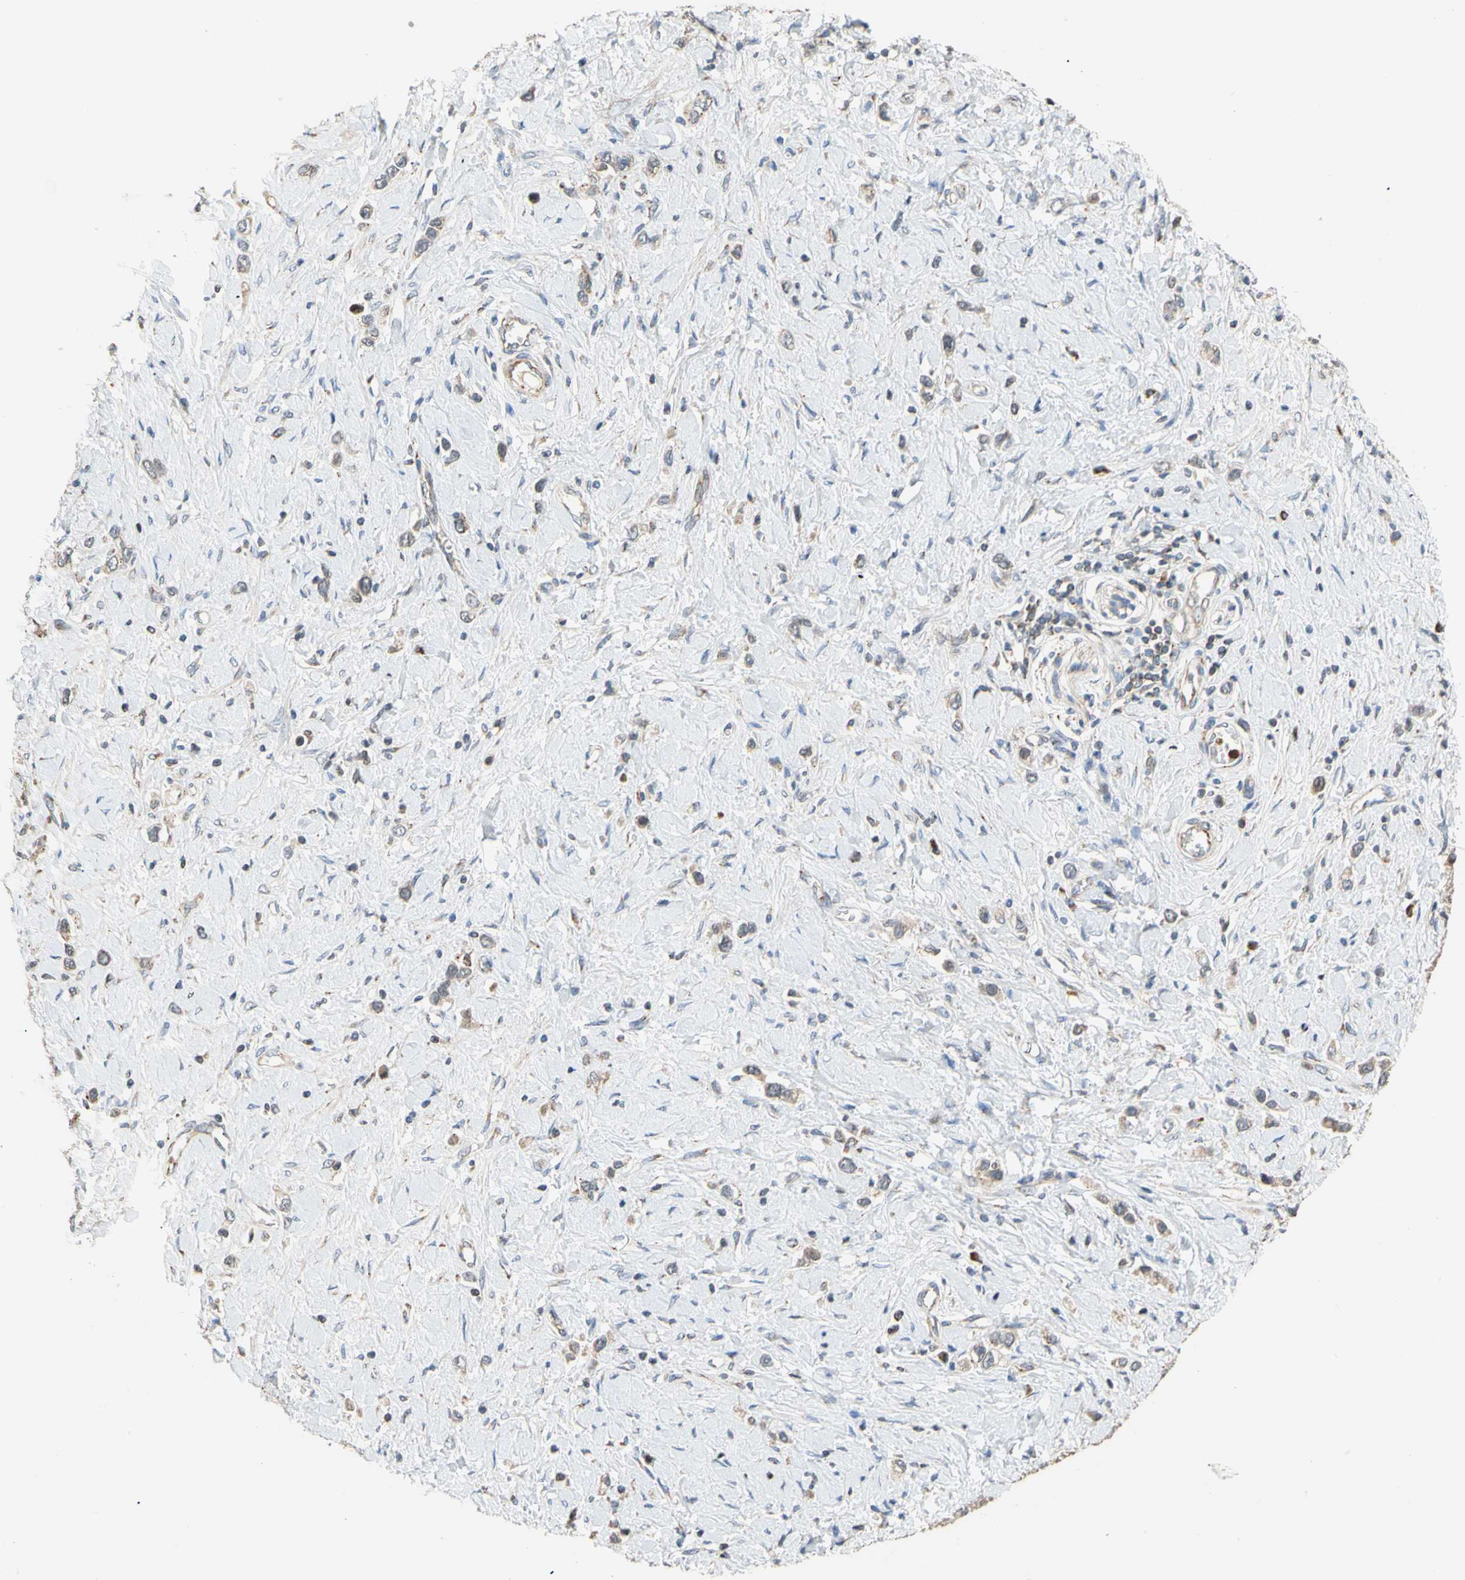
{"staining": {"intensity": "weak", "quantity": "<25%", "location": "cytoplasmic/membranous"}, "tissue": "stomach cancer", "cell_type": "Tumor cells", "image_type": "cancer", "snomed": [{"axis": "morphology", "description": "Normal tissue, NOS"}, {"axis": "morphology", "description": "Adenocarcinoma, NOS"}, {"axis": "topography", "description": "Stomach, upper"}, {"axis": "topography", "description": "Stomach"}], "caption": "DAB (3,3'-diaminobenzidine) immunohistochemical staining of stomach adenocarcinoma reveals no significant expression in tumor cells.", "gene": "IP6K2", "patient": {"sex": "female", "age": 65}}